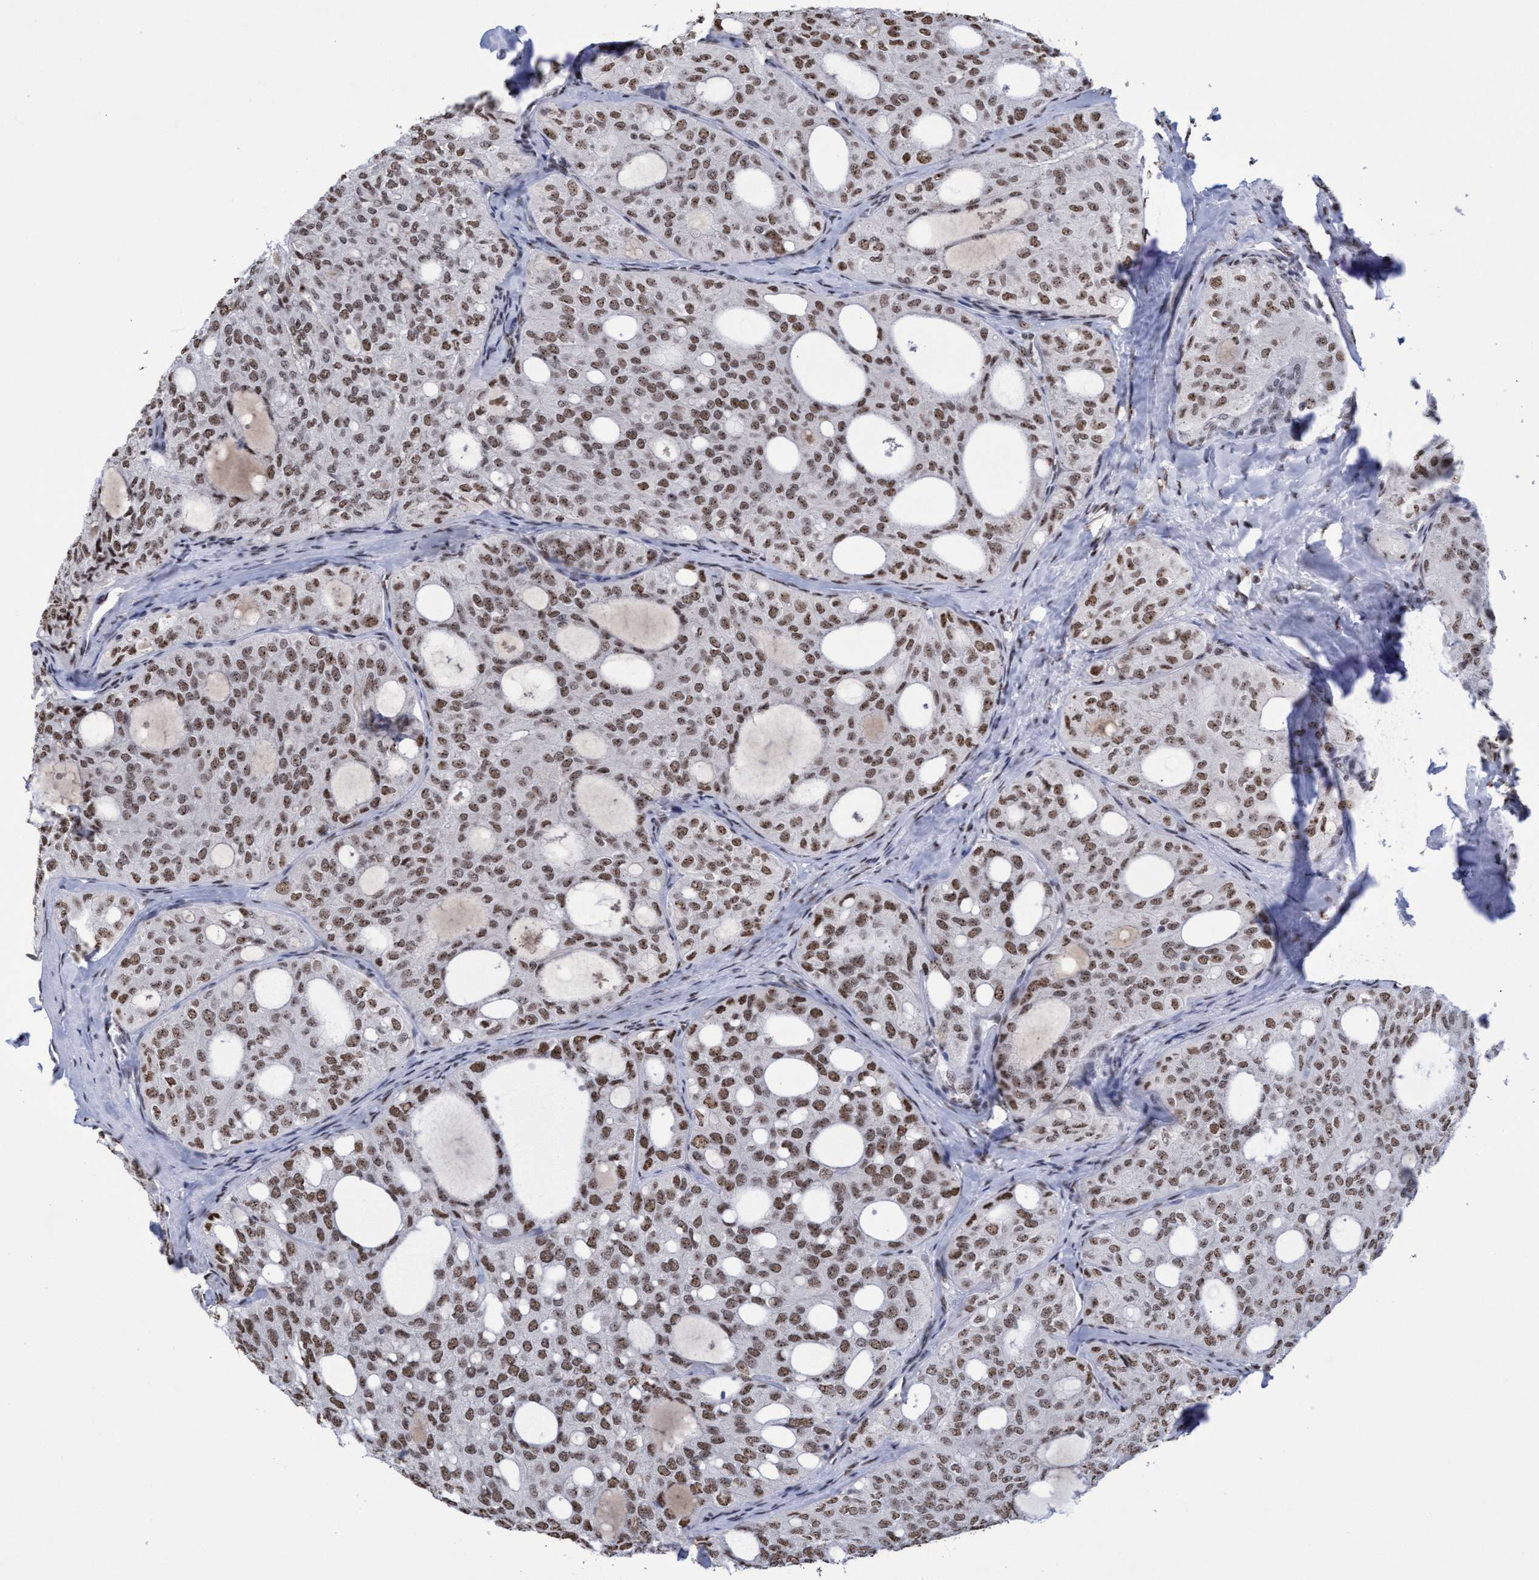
{"staining": {"intensity": "moderate", "quantity": ">75%", "location": "nuclear"}, "tissue": "thyroid cancer", "cell_type": "Tumor cells", "image_type": "cancer", "snomed": [{"axis": "morphology", "description": "Follicular adenoma carcinoma, NOS"}, {"axis": "topography", "description": "Thyroid gland"}], "caption": "A photomicrograph of follicular adenoma carcinoma (thyroid) stained for a protein demonstrates moderate nuclear brown staining in tumor cells.", "gene": "EFCAB10", "patient": {"sex": "male", "age": 75}}